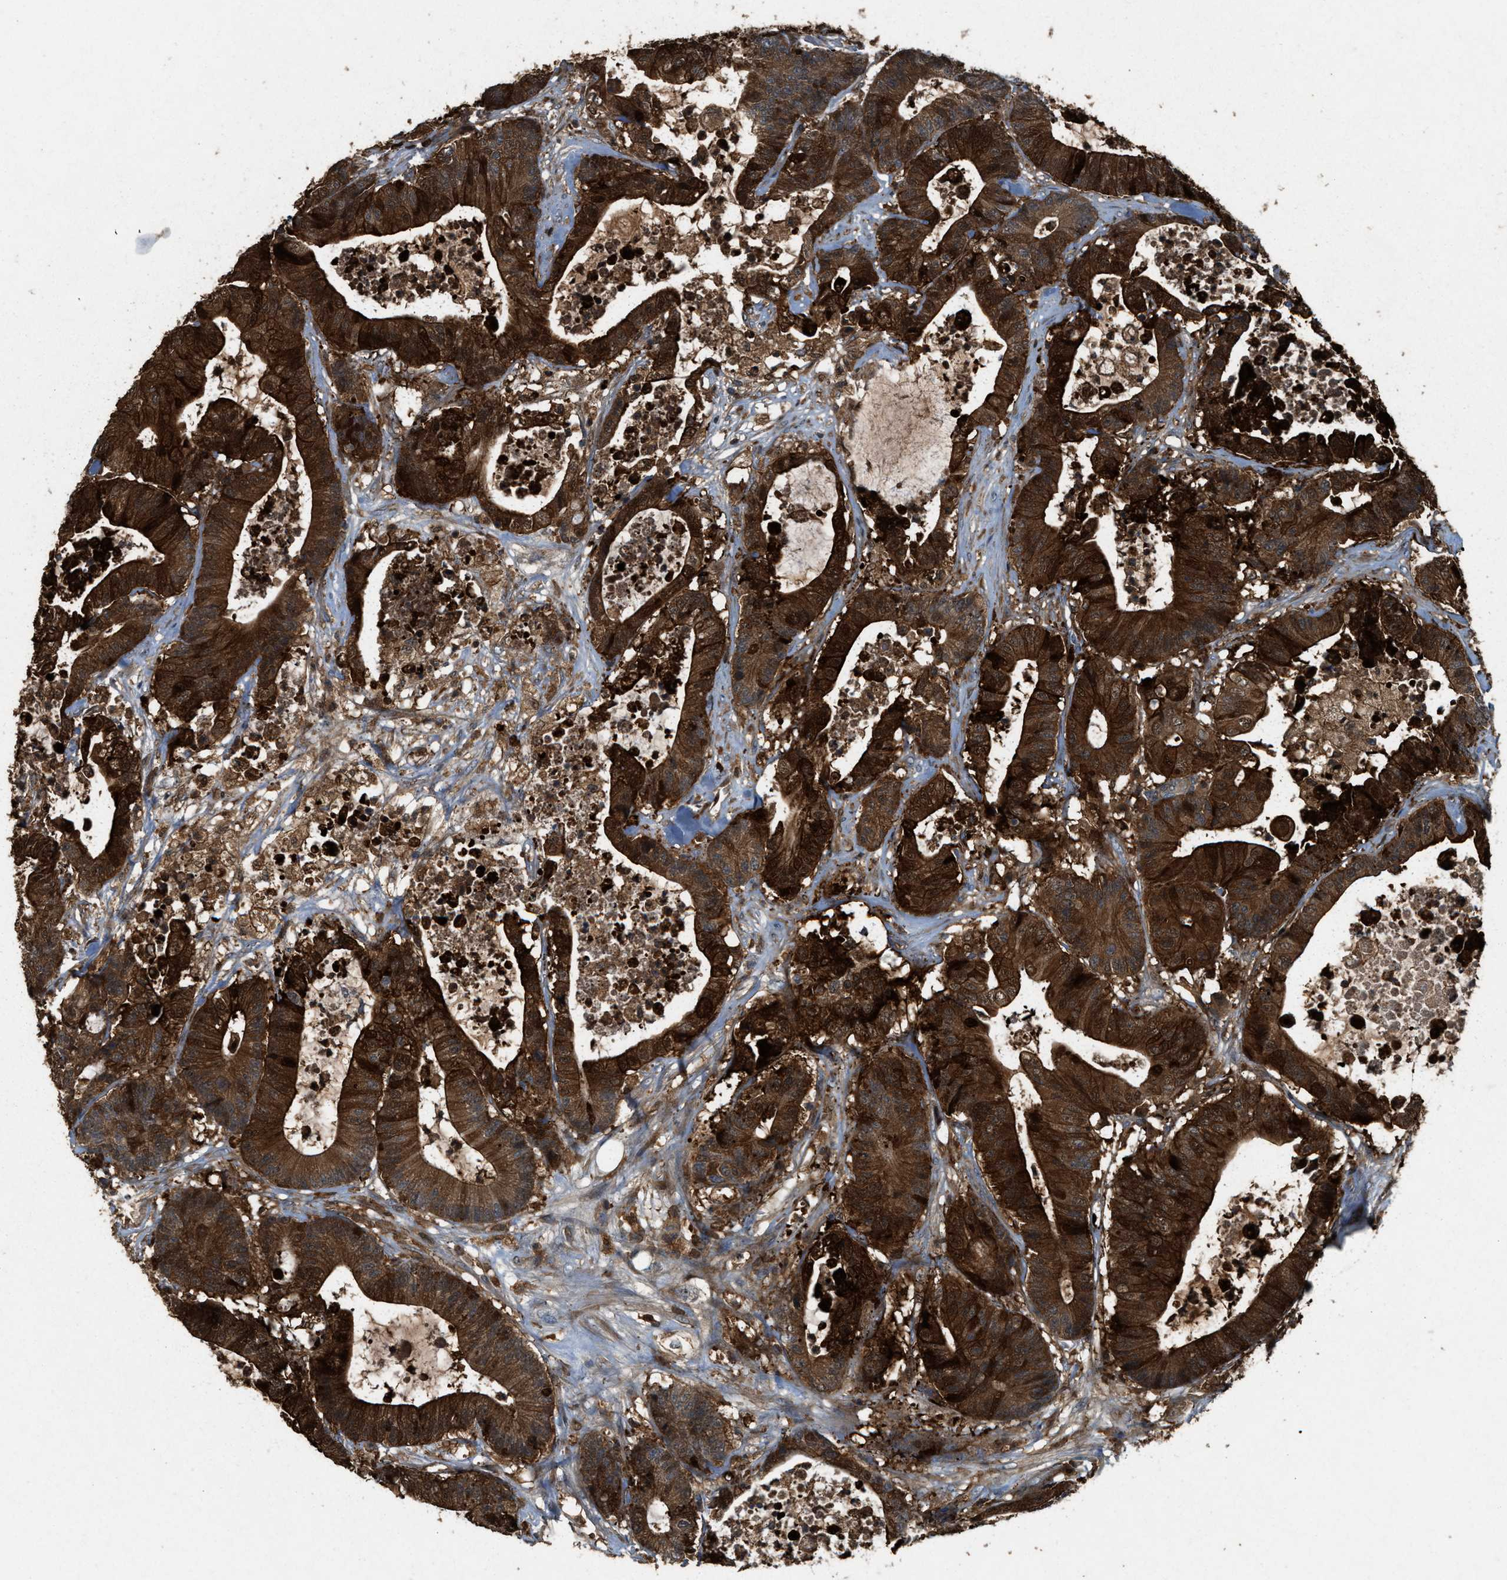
{"staining": {"intensity": "strong", "quantity": ">75%", "location": "cytoplasmic/membranous"}, "tissue": "colorectal cancer", "cell_type": "Tumor cells", "image_type": "cancer", "snomed": [{"axis": "morphology", "description": "Adenocarcinoma, NOS"}, {"axis": "topography", "description": "Colon"}], "caption": "Tumor cells demonstrate high levels of strong cytoplasmic/membranous staining in about >75% of cells in human colorectal cancer (adenocarcinoma).", "gene": "SERPINB5", "patient": {"sex": "female", "age": 84}}